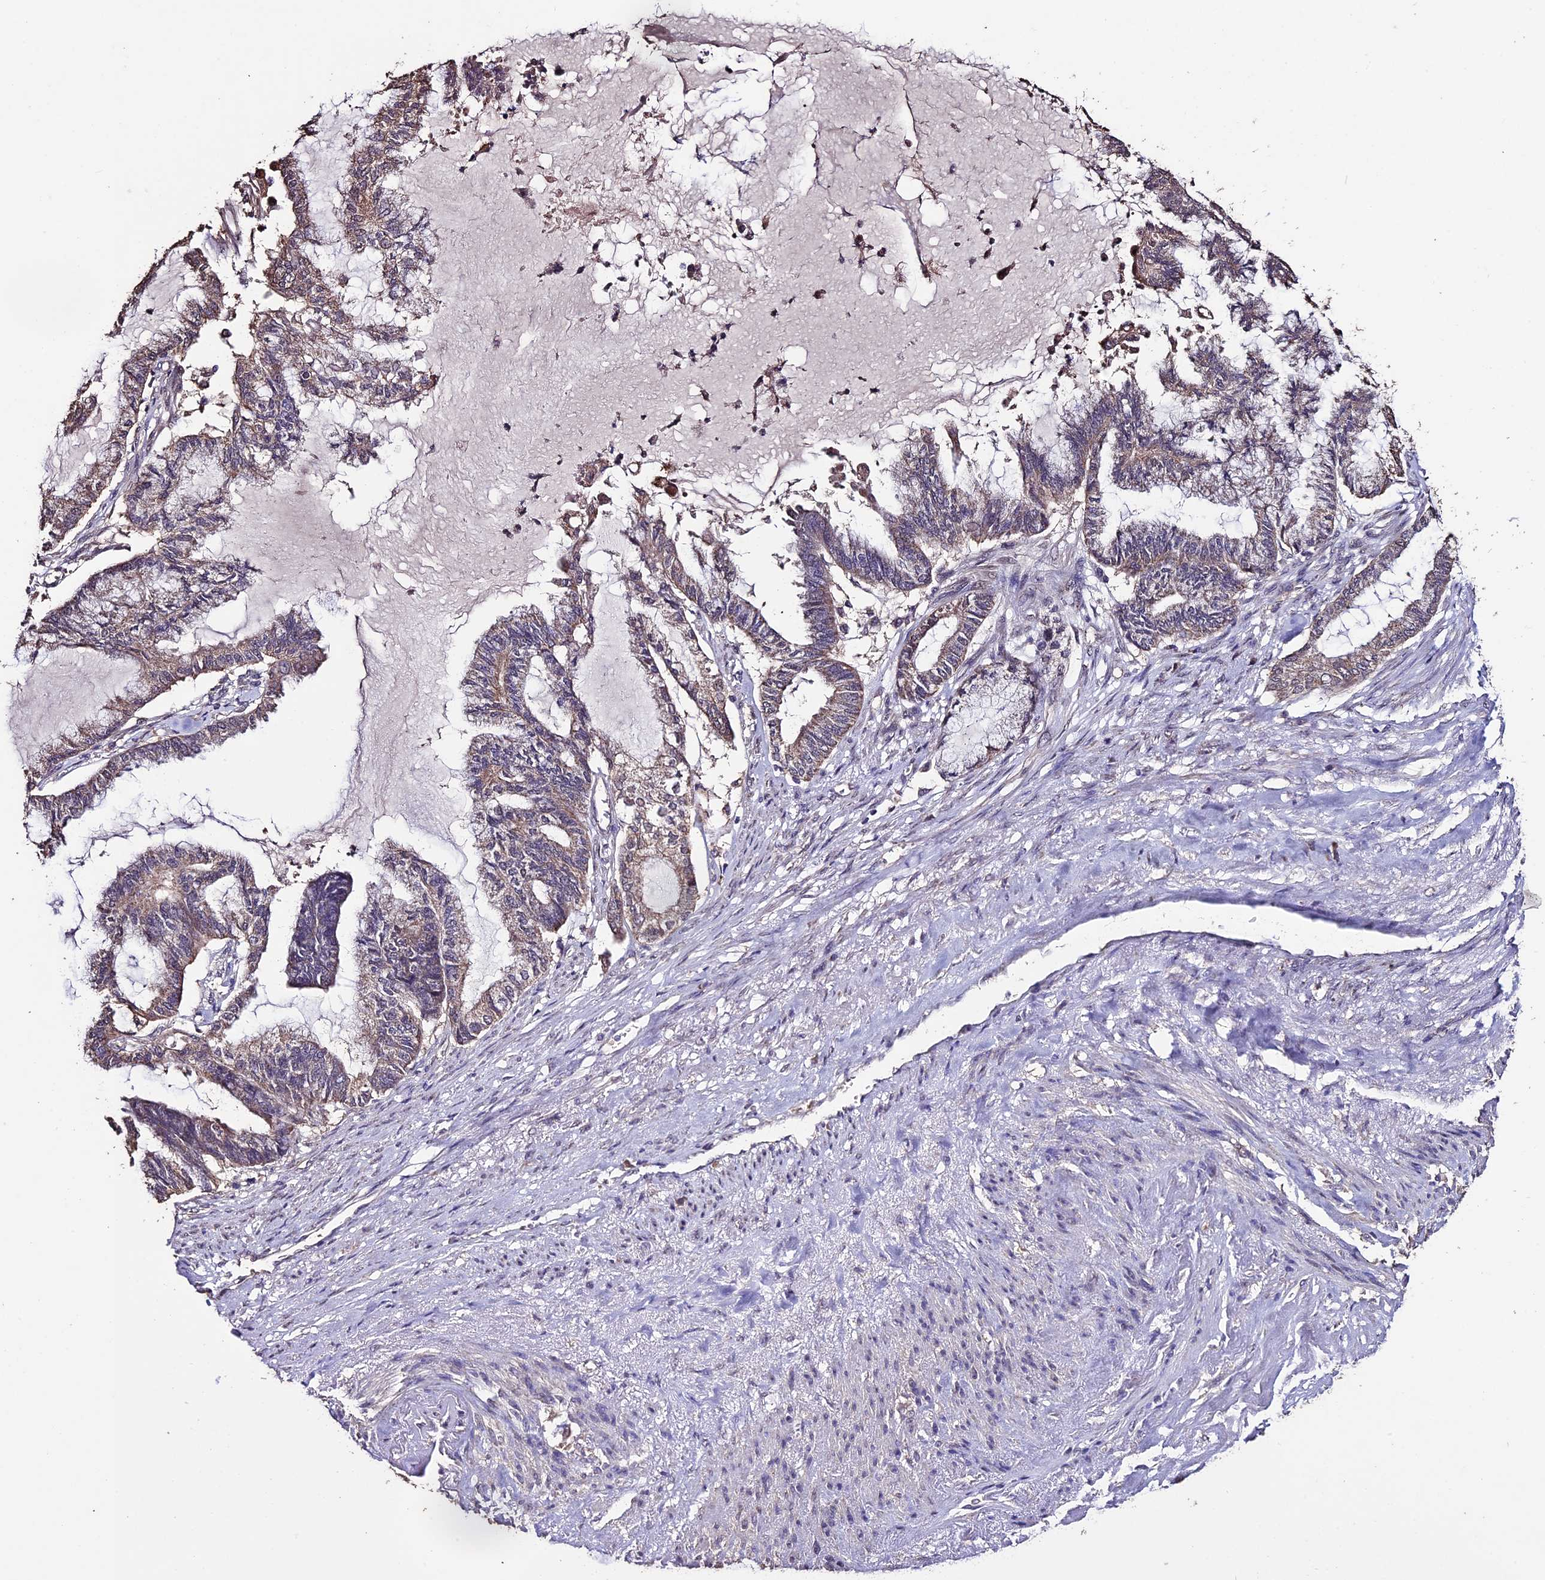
{"staining": {"intensity": "weak", "quantity": "25%-75%", "location": "cytoplasmic/membranous"}, "tissue": "endometrial cancer", "cell_type": "Tumor cells", "image_type": "cancer", "snomed": [{"axis": "morphology", "description": "Adenocarcinoma, NOS"}, {"axis": "topography", "description": "Endometrium"}], "caption": "Endometrial adenocarcinoma was stained to show a protein in brown. There is low levels of weak cytoplasmic/membranous staining in approximately 25%-75% of tumor cells. Ihc stains the protein of interest in brown and the nuclei are stained blue.", "gene": "DIS3L", "patient": {"sex": "female", "age": 86}}